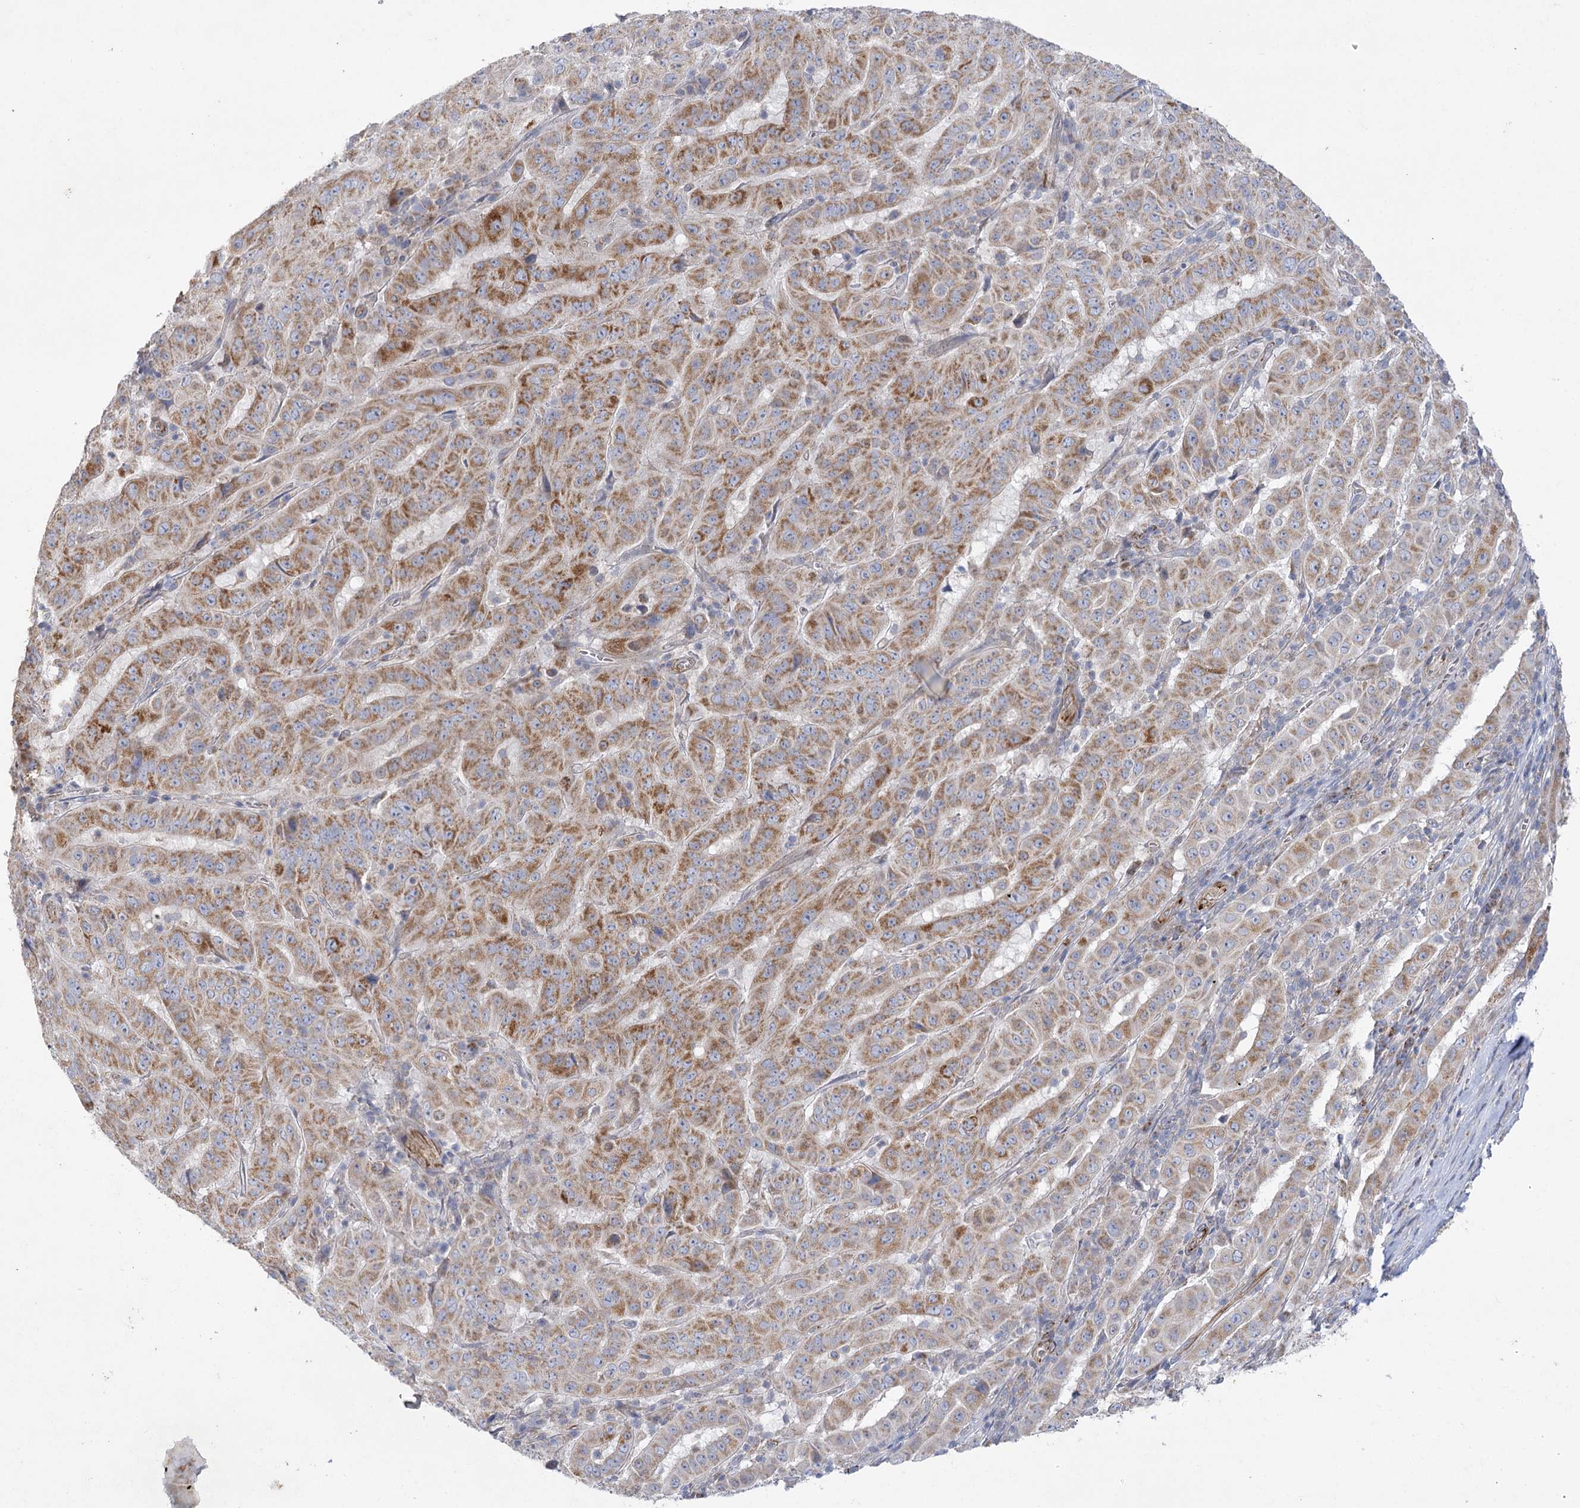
{"staining": {"intensity": "moderate", "quantity": ">75%", "location": "cytoplasmic/membranous"}, "tissue": "pancreatic cancer", "cell_type": "Tumor cells", "image_type": "cancer", "snomed": [{"axis": "morphology", "description": "Adenocarcinoma, NOS"}, {"axis": "topography", "description": "Pancreas"}], "caption": "Protein analysis of pancreatic cancer tissue reveals moderate cytoplasmic/membranous staining in about >75% of tumor cells. Using DAB (brown) and hematoxylin (blue) stains, captured at high magnification using brightfield microscopy.", "gene": "DHTKD1", "patient": {"sex": "male", "age": 63}}